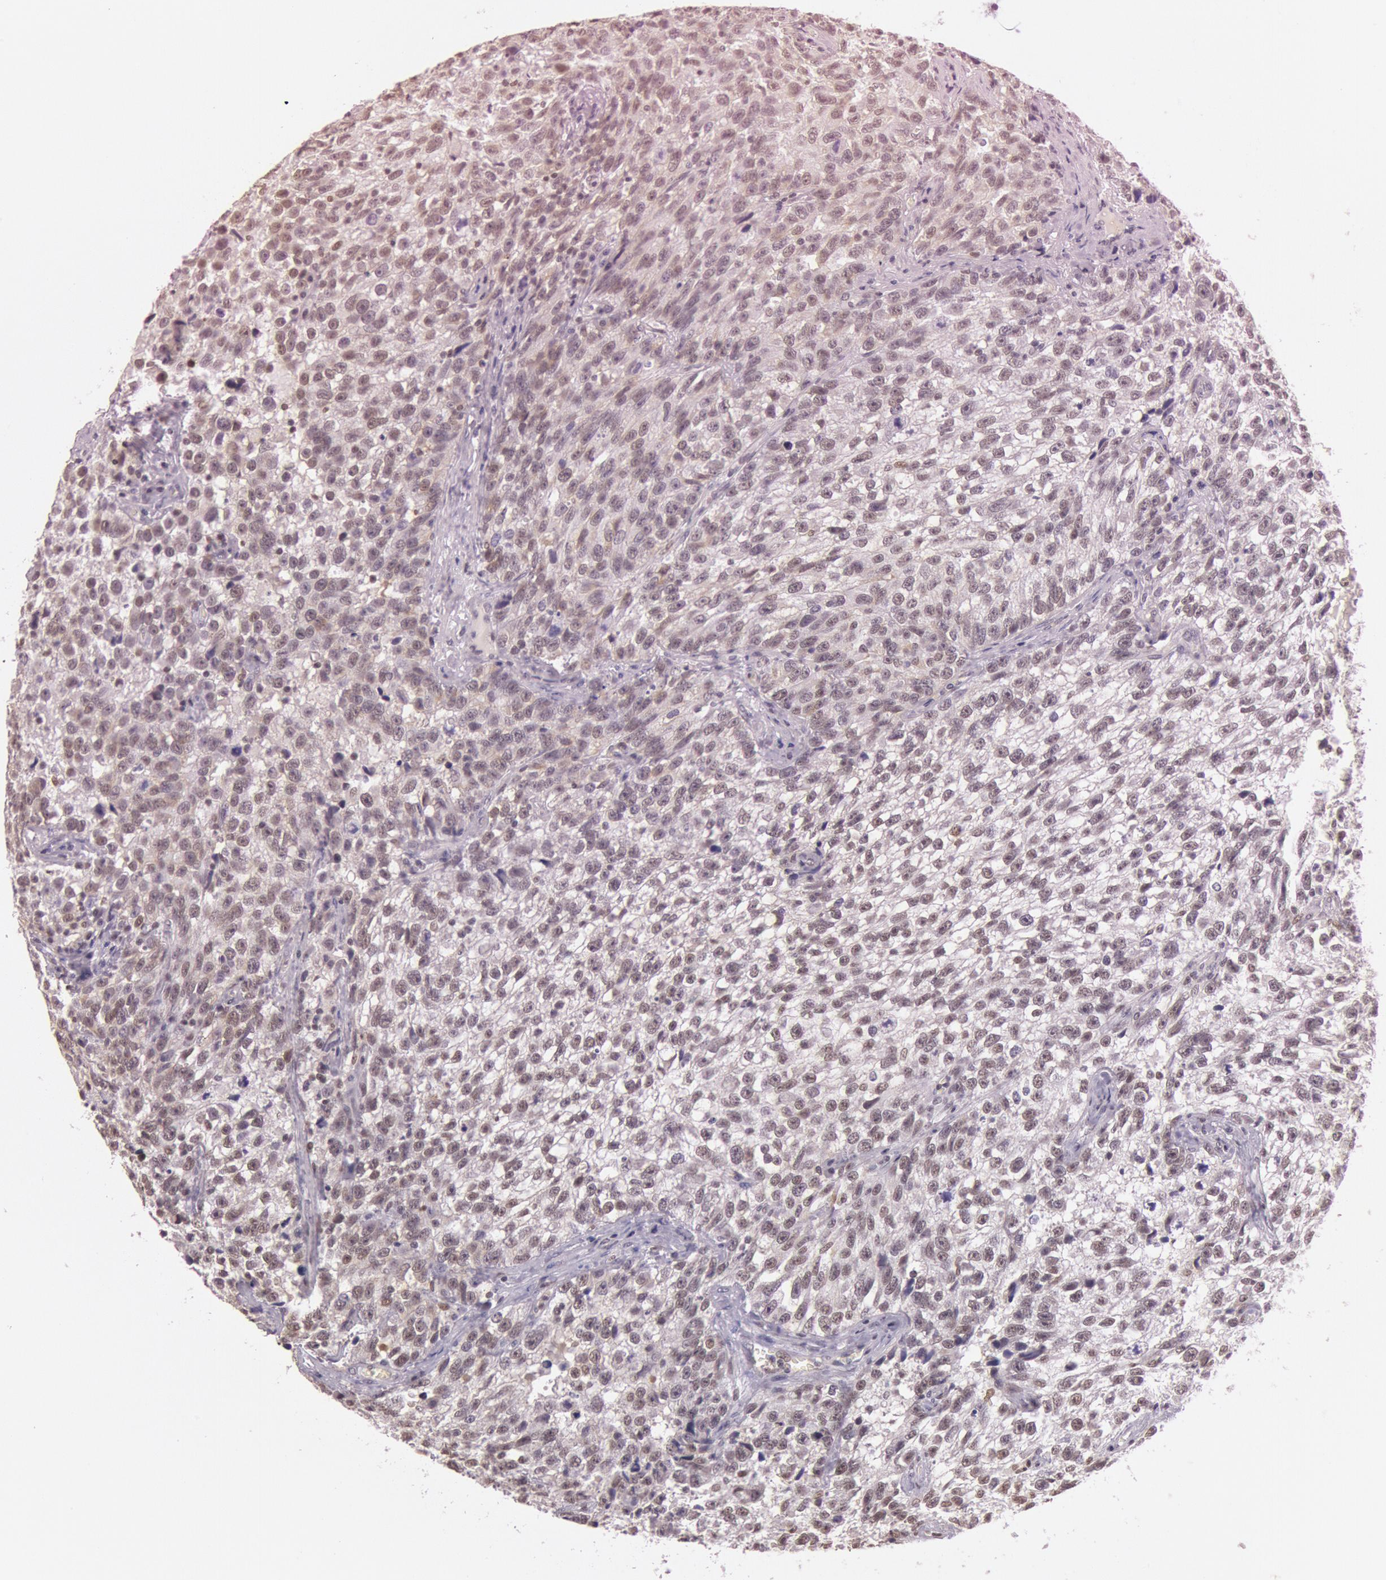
{"staining": {"intensity": "weak", "quantity": "<25%", "location": "nuclear"}, "tissue": "testis cancer", "cell_type": "Tumor cells", "image_type": "cancer", "snomed": [{"axis": "morphology", "description": "Seminoma, NOS"}, {"axis": "topography", "description": "Testis"}], "caption": "Protein analysis of testis cancer exhibits no significant expression in tumor cells.", "gene": "TASL", "patient": {"sex": "male", "age": 38}}